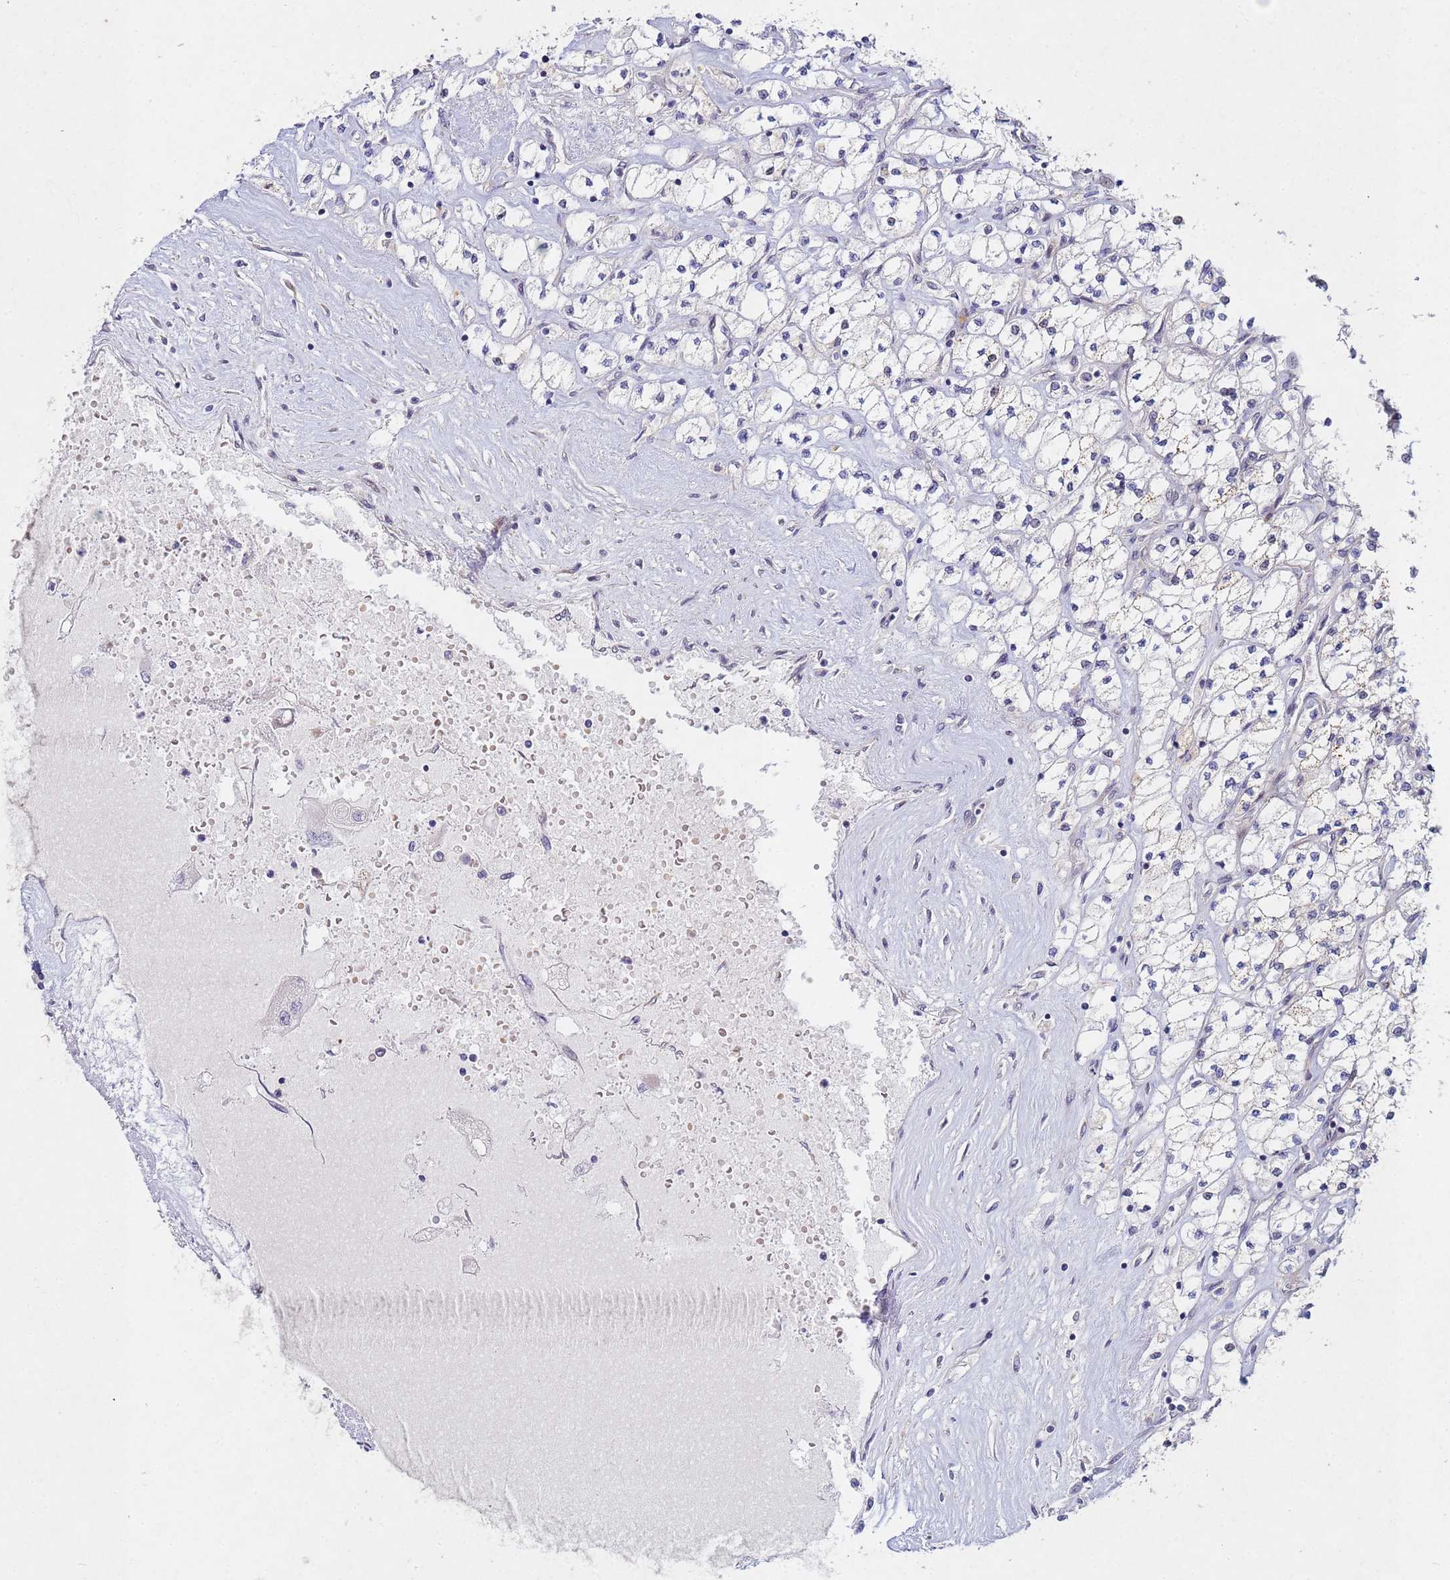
{"staining": {"intensity": "negative", "quantity": "none", "location": "none"}, "tissue": "renal cancer", "cell_type": "Tumor cells", "image_type": "cancer", "snomed": [{"axis": "morphology", "description": "Adenocarcinoma, NOS"}, {"axis": "topography", "description": "Kidney"}], "caption": "Human adenocarcinoma (renal) stained for a protein using immunohistochemistry (IHC) demonstrates no staining in tumor cells.", "gene": "TNPO2", "patient": {"sex": "male", "age": 80}}